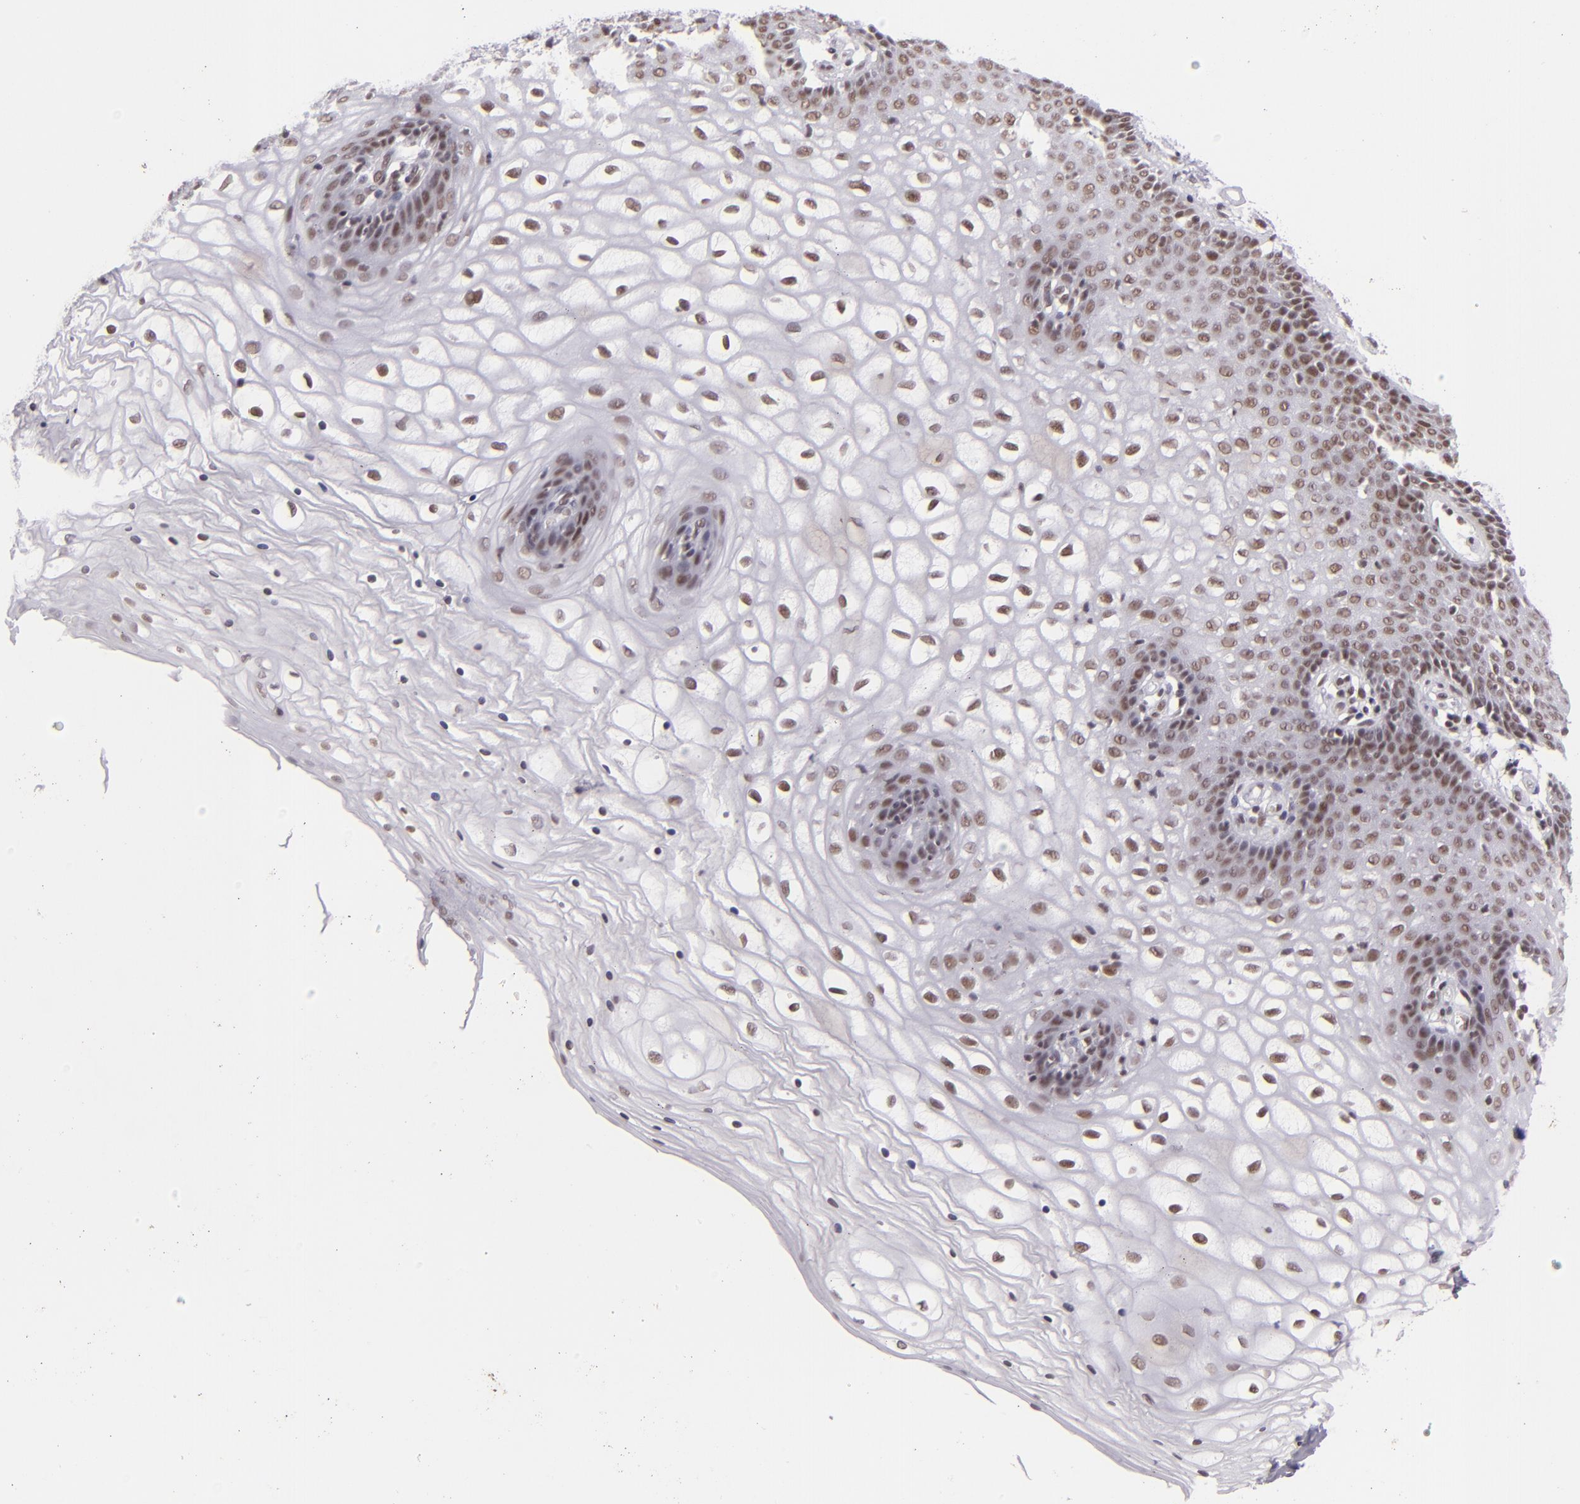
{"staining": {"intensity": "weak", "quantity": ">75%", "location": "nuclear"}, "tissue": "vagina", "cell_type": "Squamous epithelial cells", "image_type": "normal", "snomed": [{"axis": "morphology", "description": "Normal tissue, NOS"}, {"axis": "topography", "description": "Vagina"}], "caption": "High-magnification brightfield microscopy of benign vagina stained with DAB (brown) and counterstained with hematoxylin (blue). squamous epithelial cells exhibit weak nuclear positivity is present in about>75% of cells. (IHC, brightfield microscopy, high magnification).", "gene": "BRD8", "patient": {"sex": "female", "age": 34}}